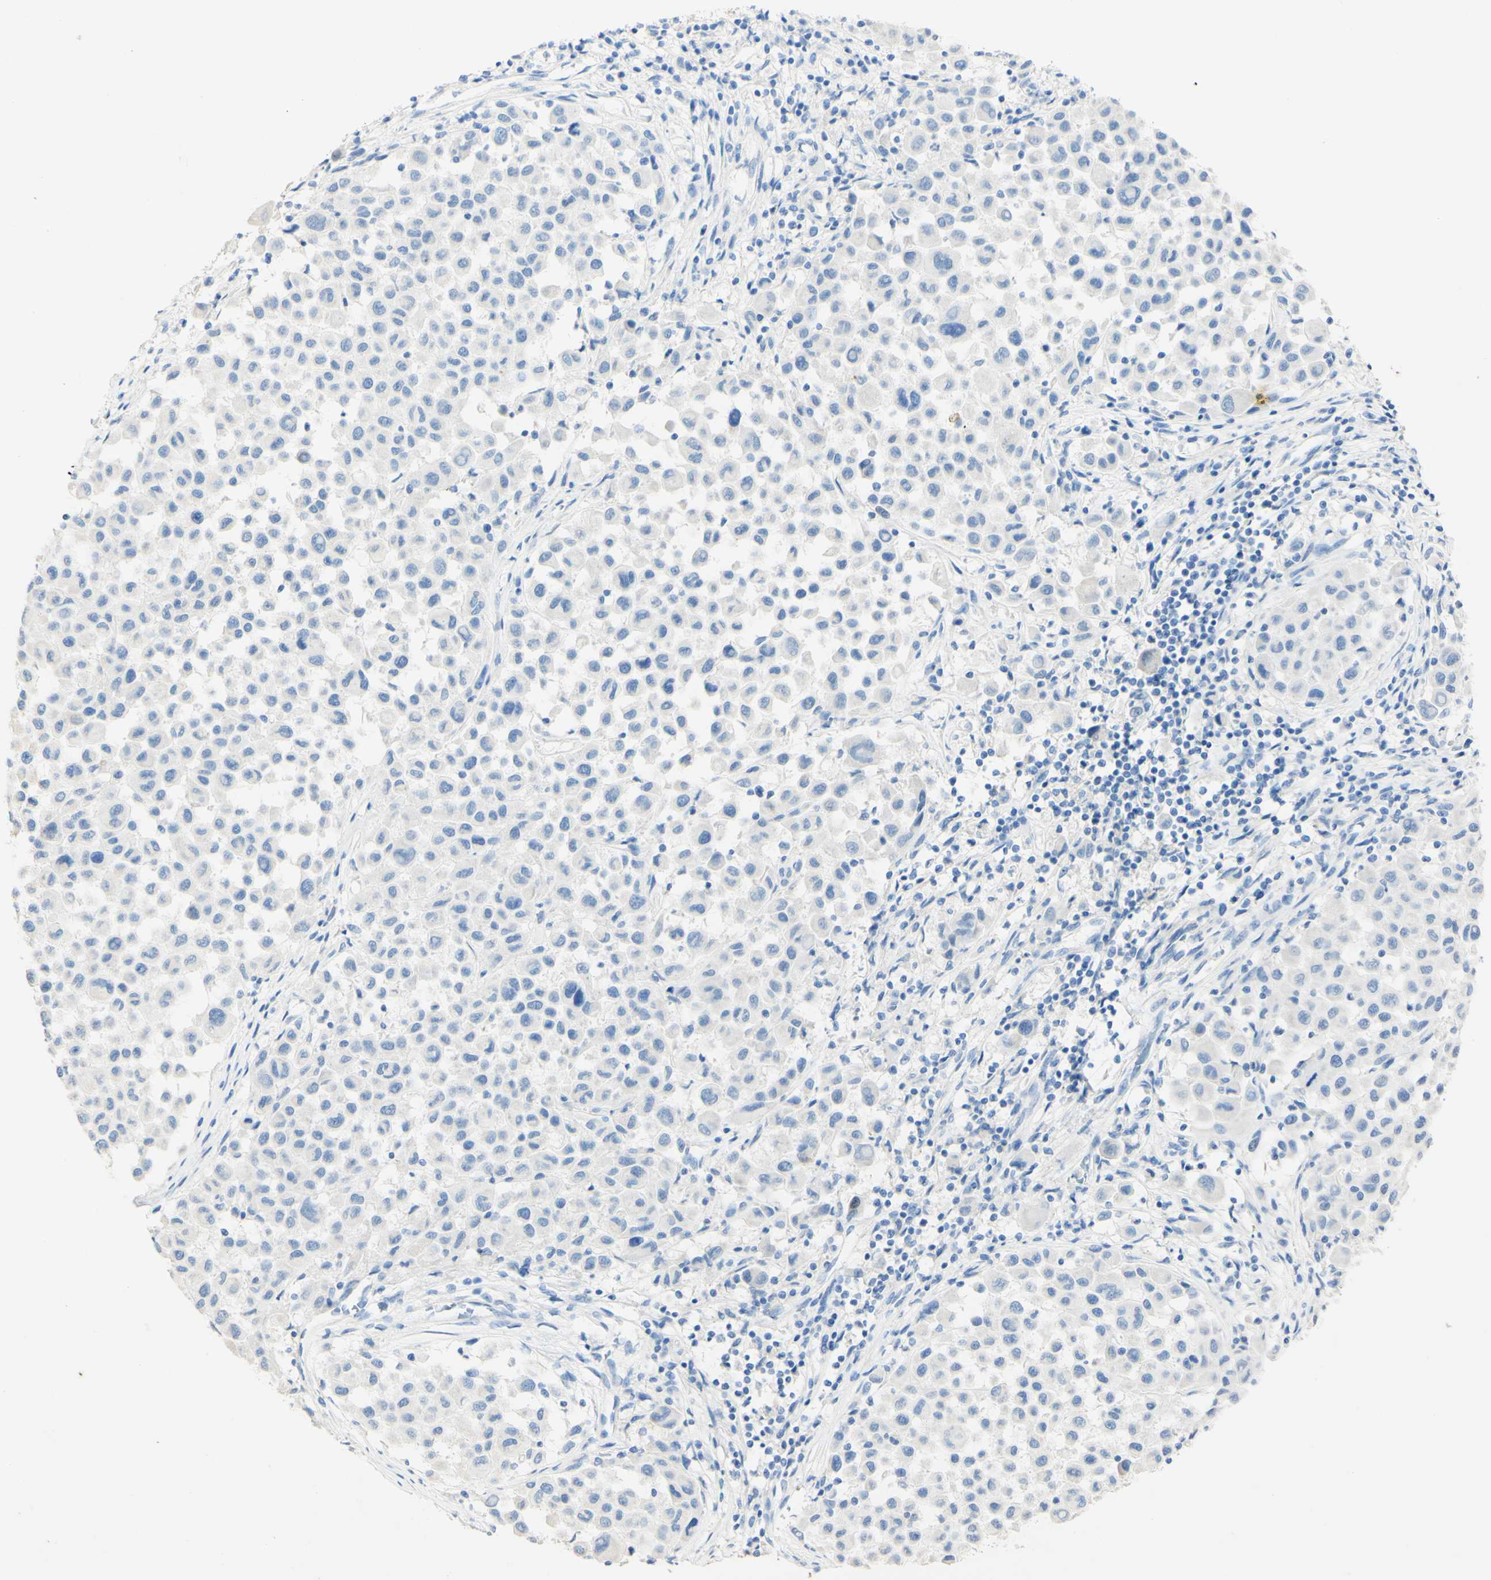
{"staining": {"intensity": "negative", "quantity": "none", "location": "none"}, "tissue": "melanoma", "cell_type": "Tumor cells", "image_type": "cancer", "snomed": [{"axis": "morphology", "description": "Malignant melanoma, Metastatic site"}, {"axis": "topography", "description": "Lymph node"}], "caption": "A histopathology image of melanoma stained for a protein displays no brown staining in tumor cells.", "gene": "PIGR", "patient": {"sex": "male", "age": 61}}